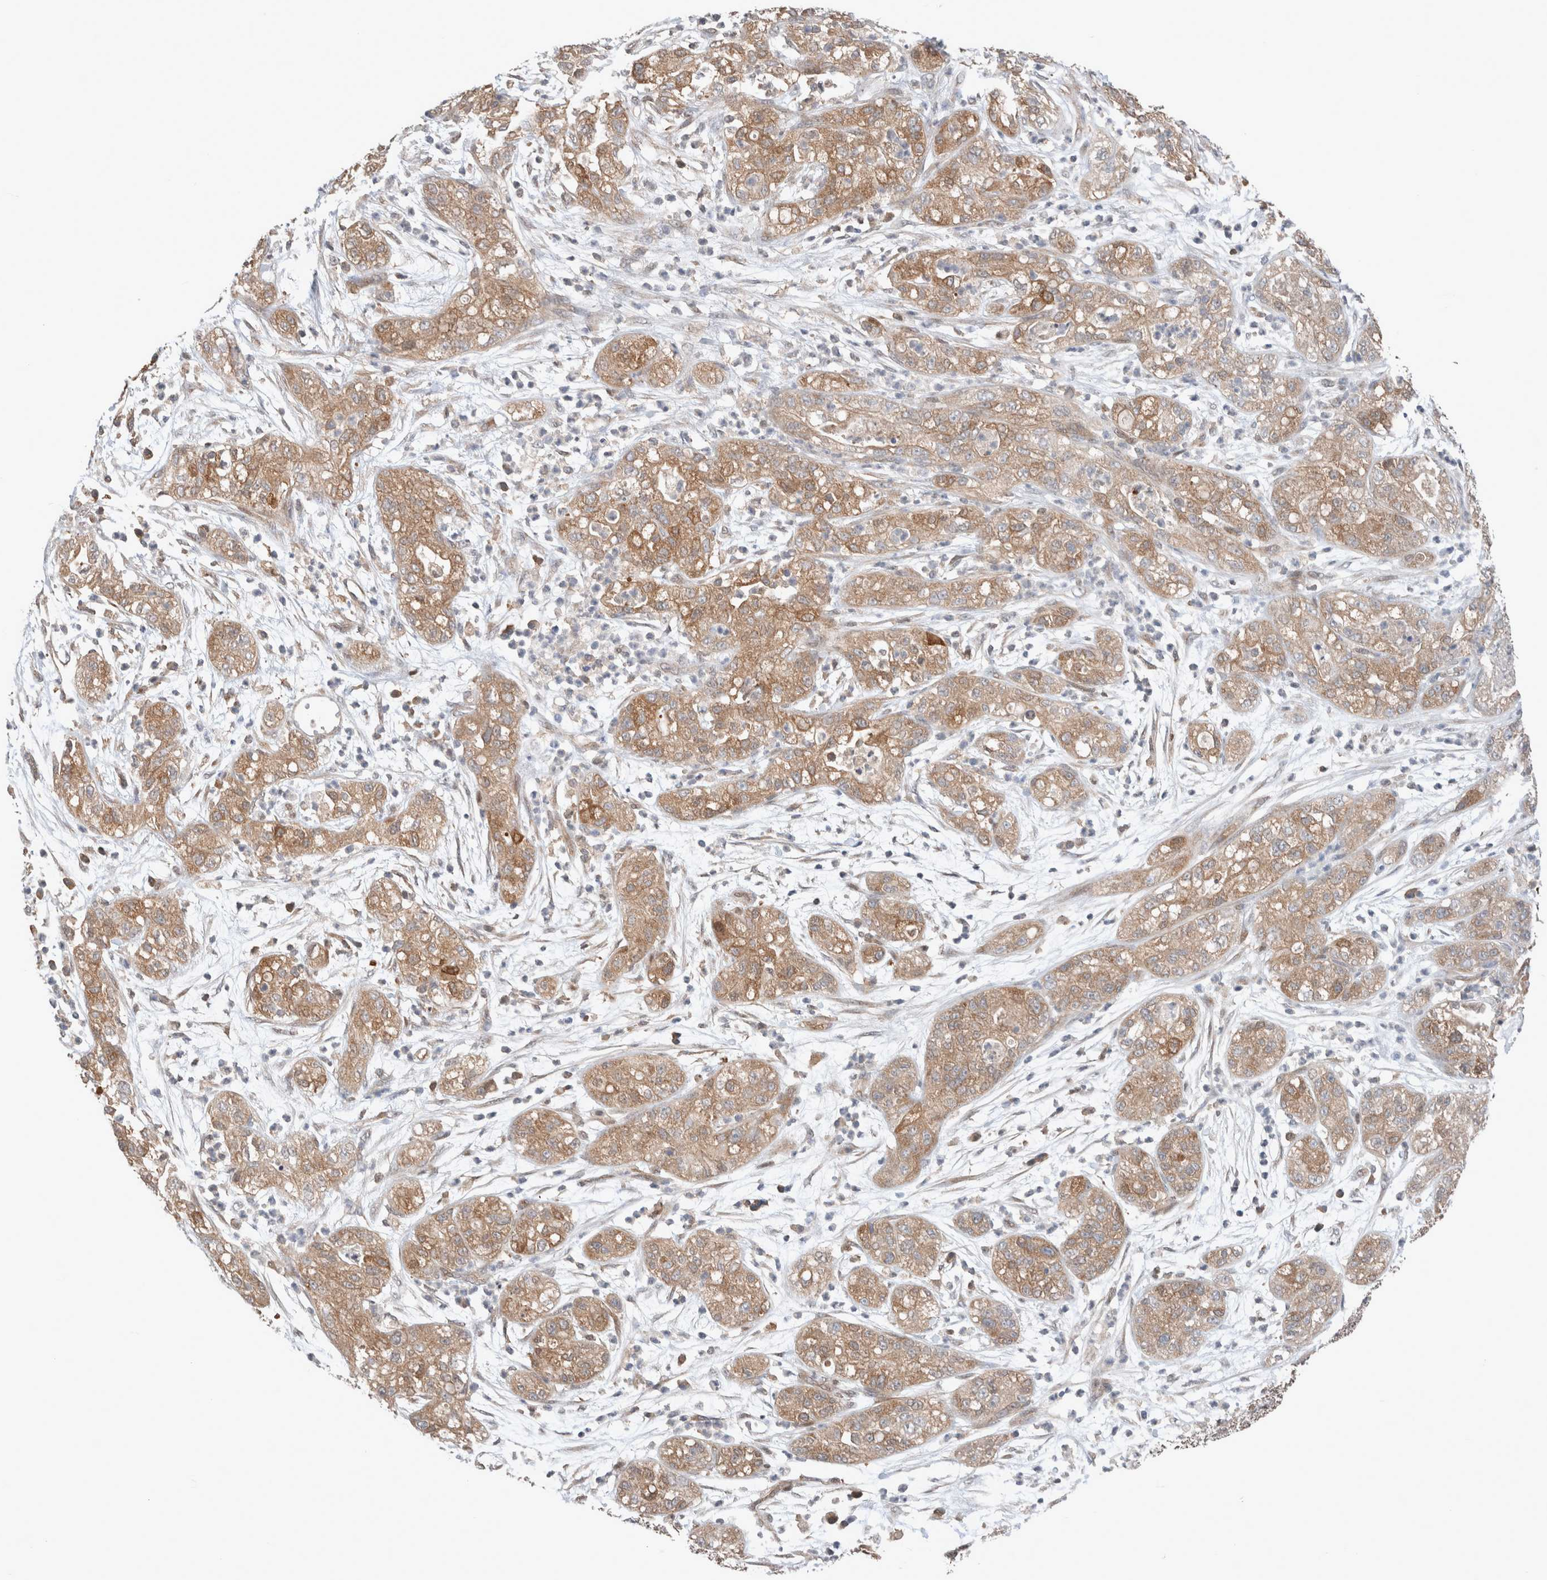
{"staining": {"intensity": "moderate", "quantity": ">75%", "location": "cytoplasmic/membranous"}, "tissue": "pancreatic cancer", "cell_type": "Tumor cells", "image_type": "cancer", "snomed": [{"axis": "morphology", "description": "Adenocarcinoma, NOS"}, {"axis": "topography", "description": "Pancreas"}], "caption": "Human adenocarcinoma (pancreatic) stained with a protein marker displays moderate staining in tumor cells.", "gene": "XPNPEP1", "patient": {"sex": "female", "age": 78}}